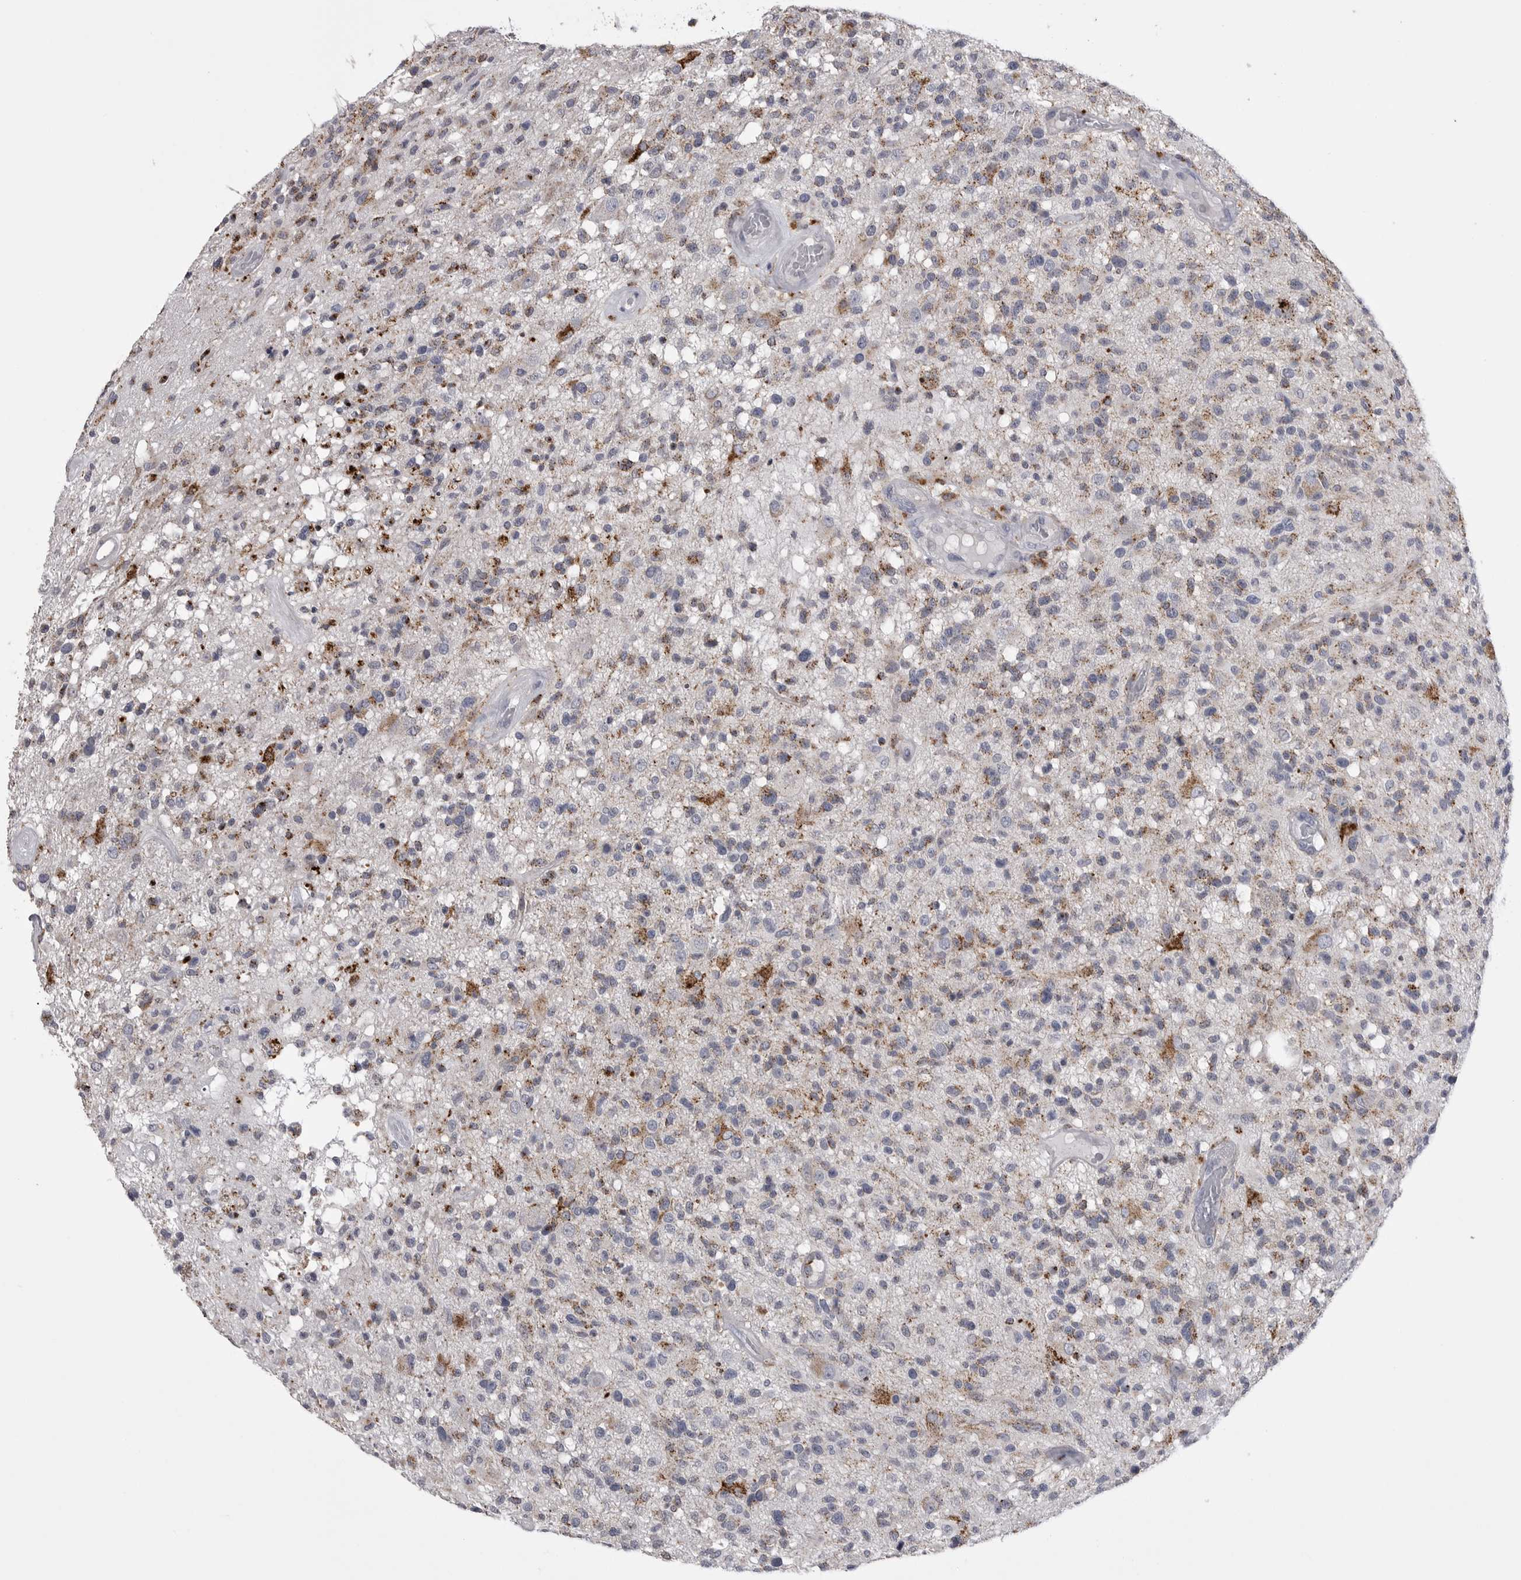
{"staining": {"intensity": "strong", "quantity": "25%-75%", "location": "cytoplasmic/membranous"}, "tissue": "glioma", "cell_type": "Tumor cells", "image_type": "cancer", "snomed": [{"axis": "morphology", "description": "Glioma, malignant, High grade"}, {"axis": "morphology", "description": "Glioblastoma, NOS"}, {"axis": "topography", "description": "Brain"}], "caption": "Brown immunohistochemical staining in human glioma demonstrates strong cytoplasmic/membranous staining in approximately 25%-75% of tumor cells.", "gene": "PSPN", "patient": {"sex": "male", "age": 60}}